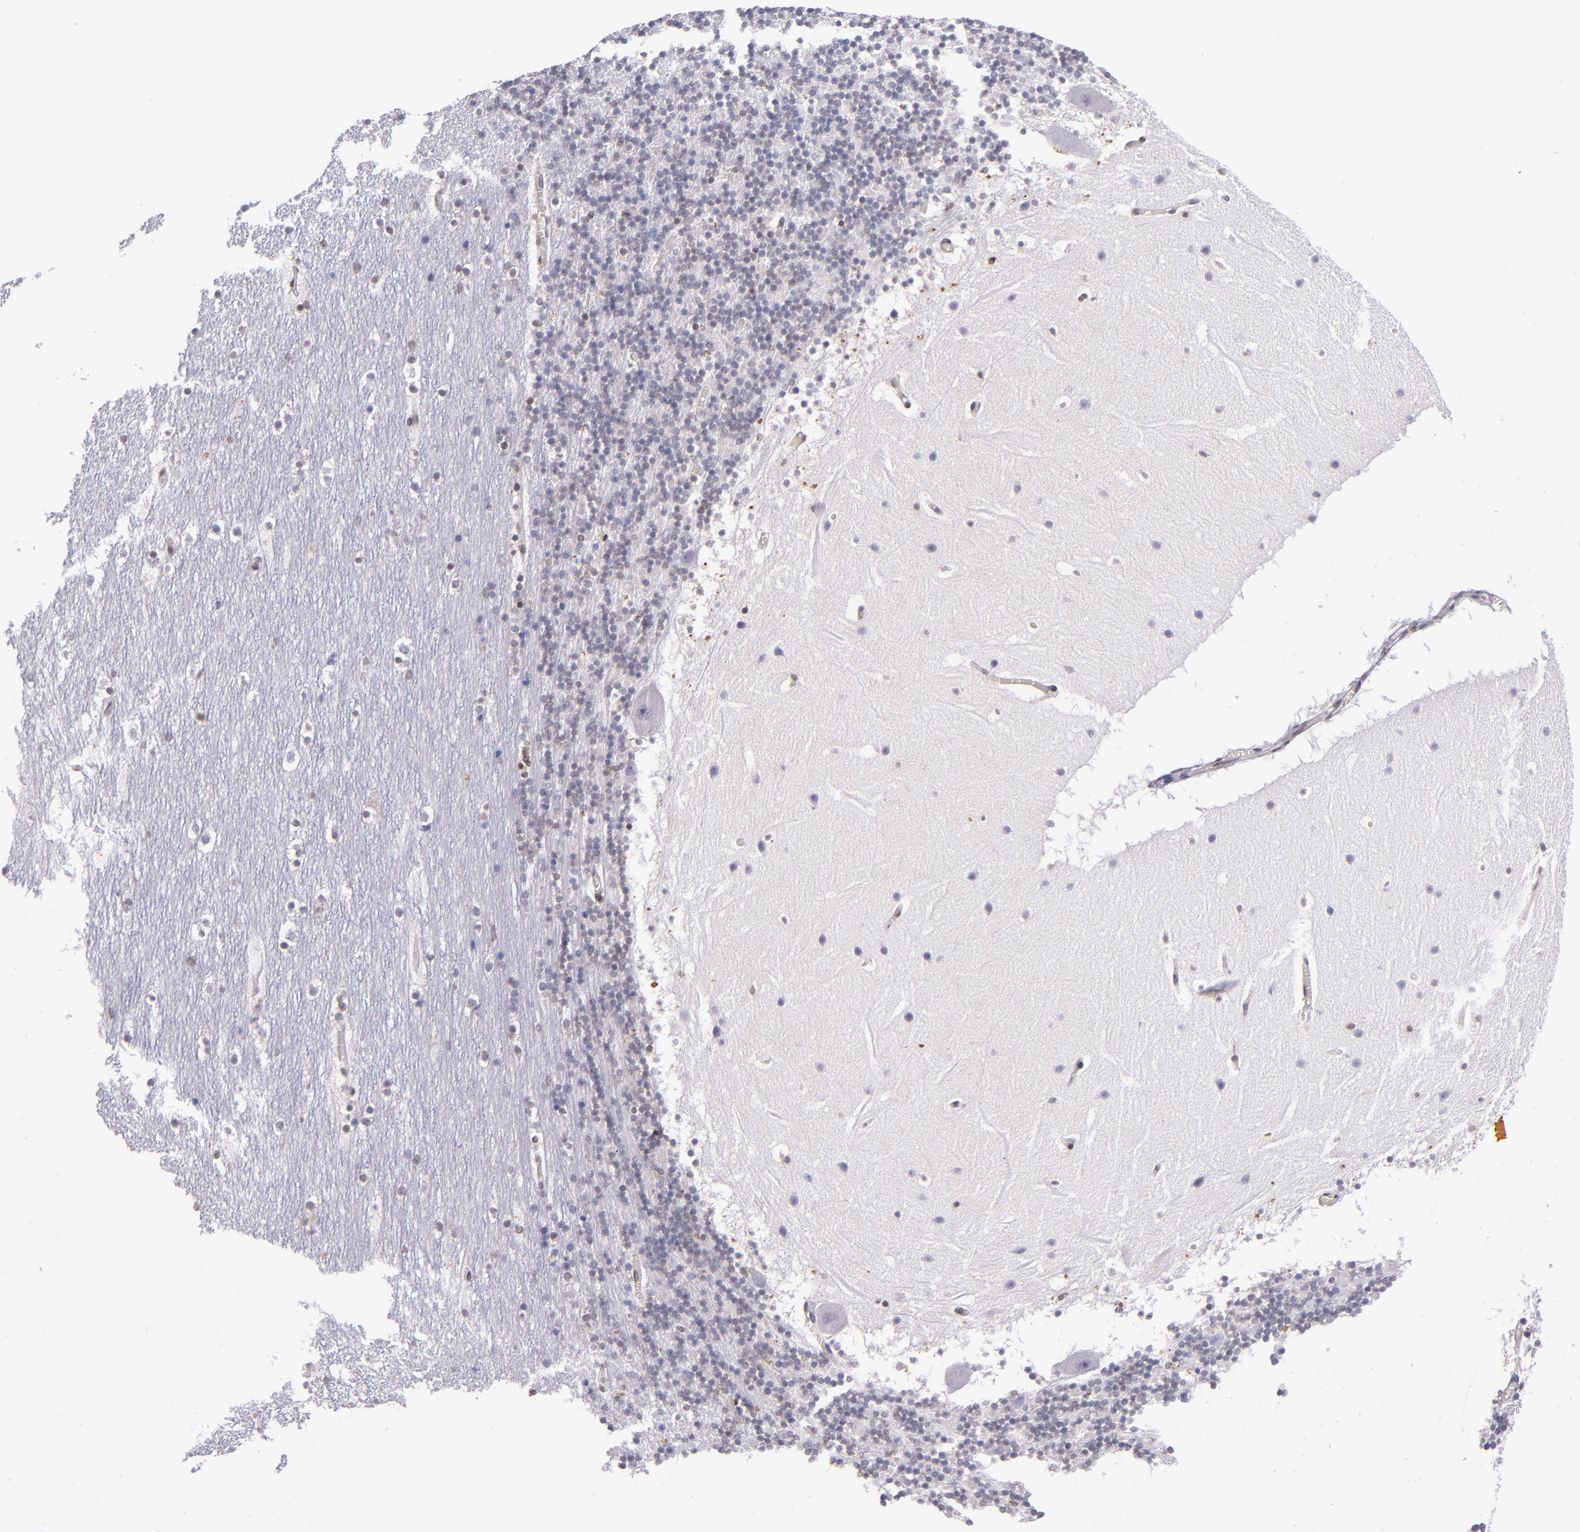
{"staining": {"intensity": "moderate", "quantity": "<25%", "location": "nuclear"}, "tissue": "cerebellum", "cell_type": "Cells in granular layer", "image_type": "normal", "snomed": [{"axis": "morphology", "description": "Normal tissue, NOS"}, {"axis": "topography", "description": "Cerebellum"}], "caption": "Protein staining demonstrates moderate nuclear expression in approximately <25% of cells in granular layer in unremarkable cerebellum. (DAB = brown stain, brightfield microscopy at high magnification).", "gene": "MGMT", "patient": {"sex": "male", "age": 45}}